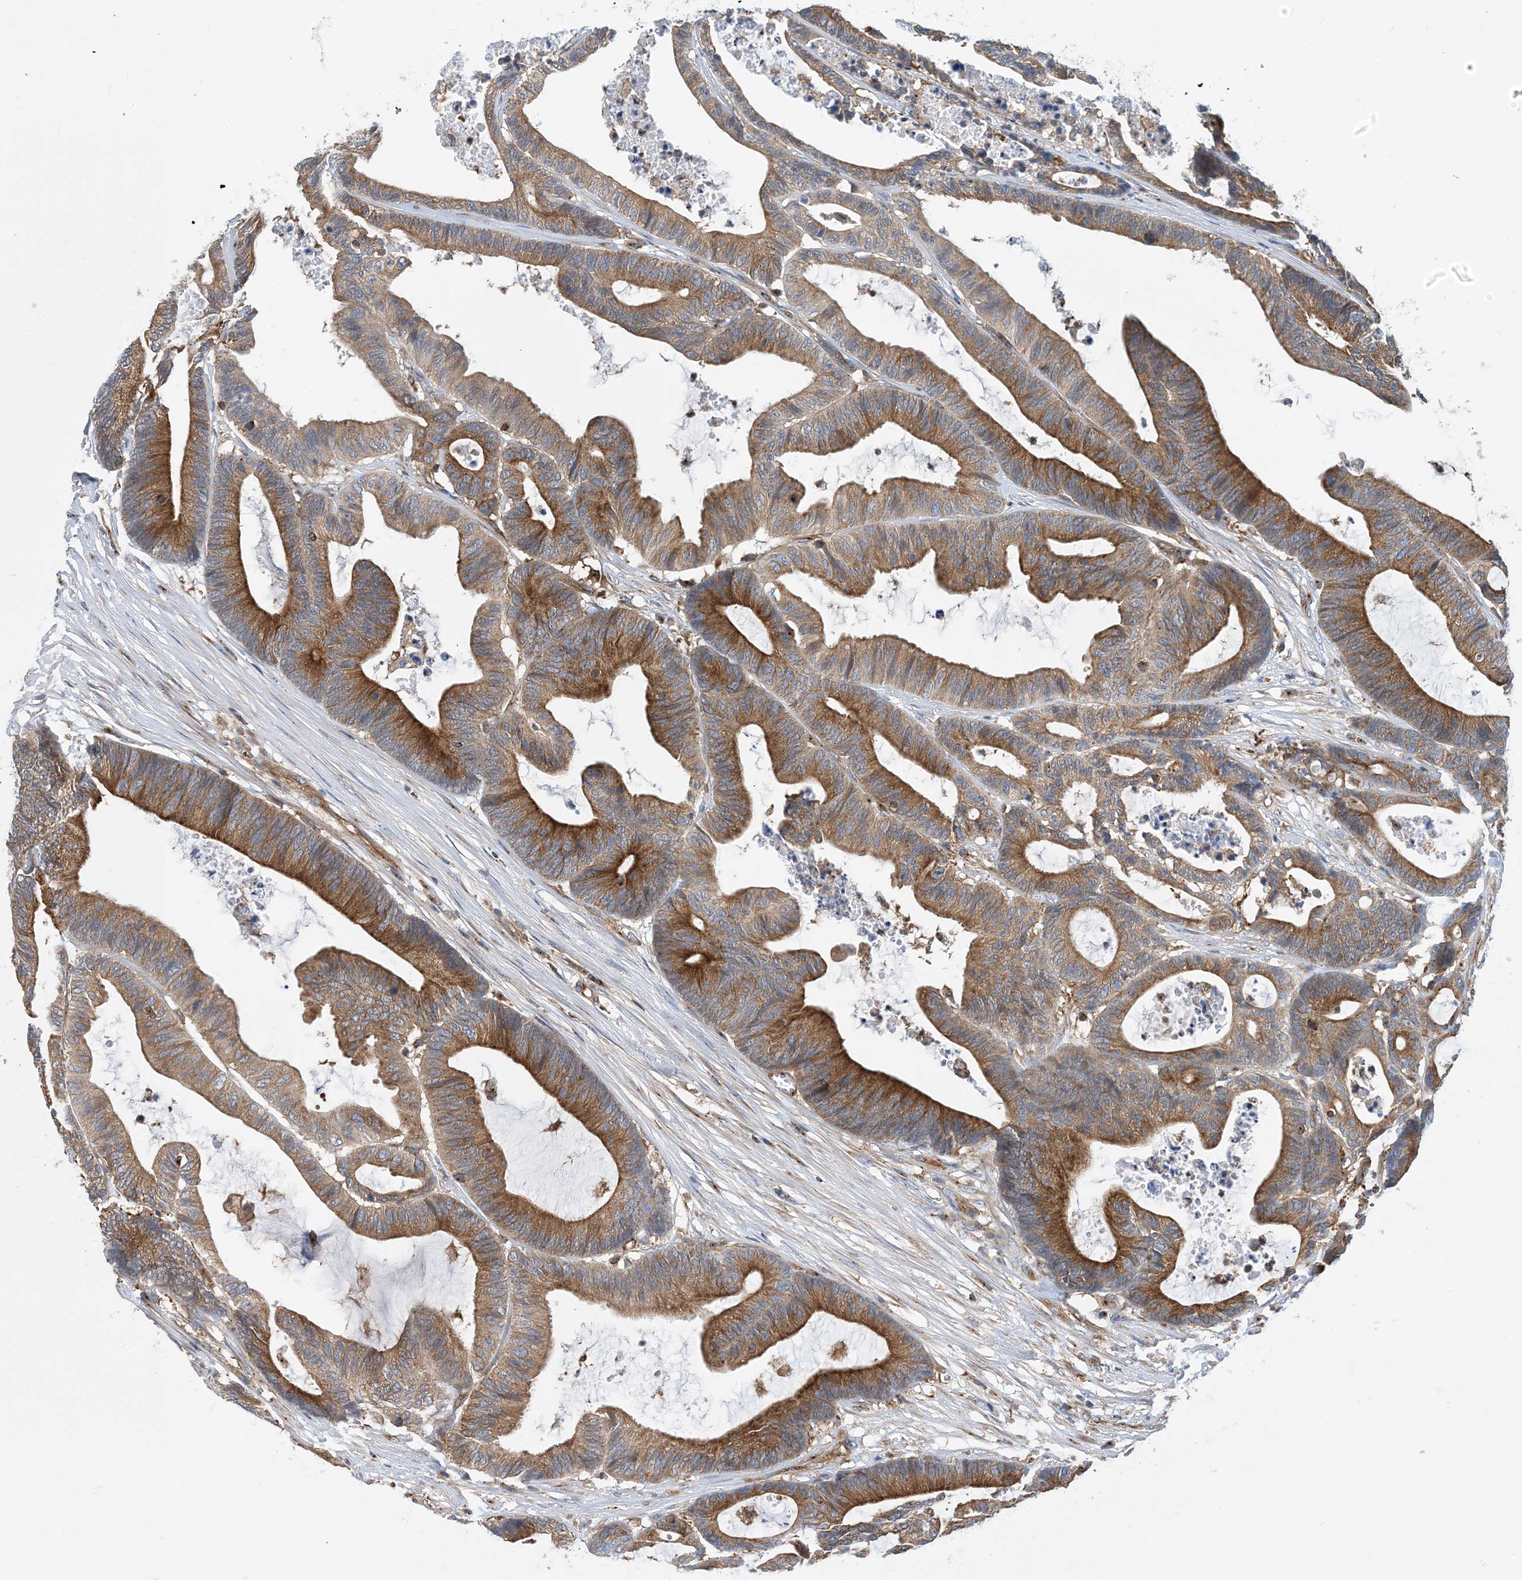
{"staining": {"intensity": "moderate", "quantity": ">75%", "location": "cytoplasmic/membranous"}, "tissue": "colorectal cancer", "cell_type": "Tumor cells", "image_type": "cancer", "snomed": [{"axis": "morphology", "description": "Adenocarcinoma, NOS"}, {"axis": "topography", "description": "Colon"}], "caption": "A micrograph showing moderate cytoplasmic/membranous staining in approximately >75% of tumor cells in adenocarcinoma (colorectal), as visualized by brown immunohistochemical staining.", "gene": "DYNC1LI1", "patient": {"sex": "female", "age": 84}}